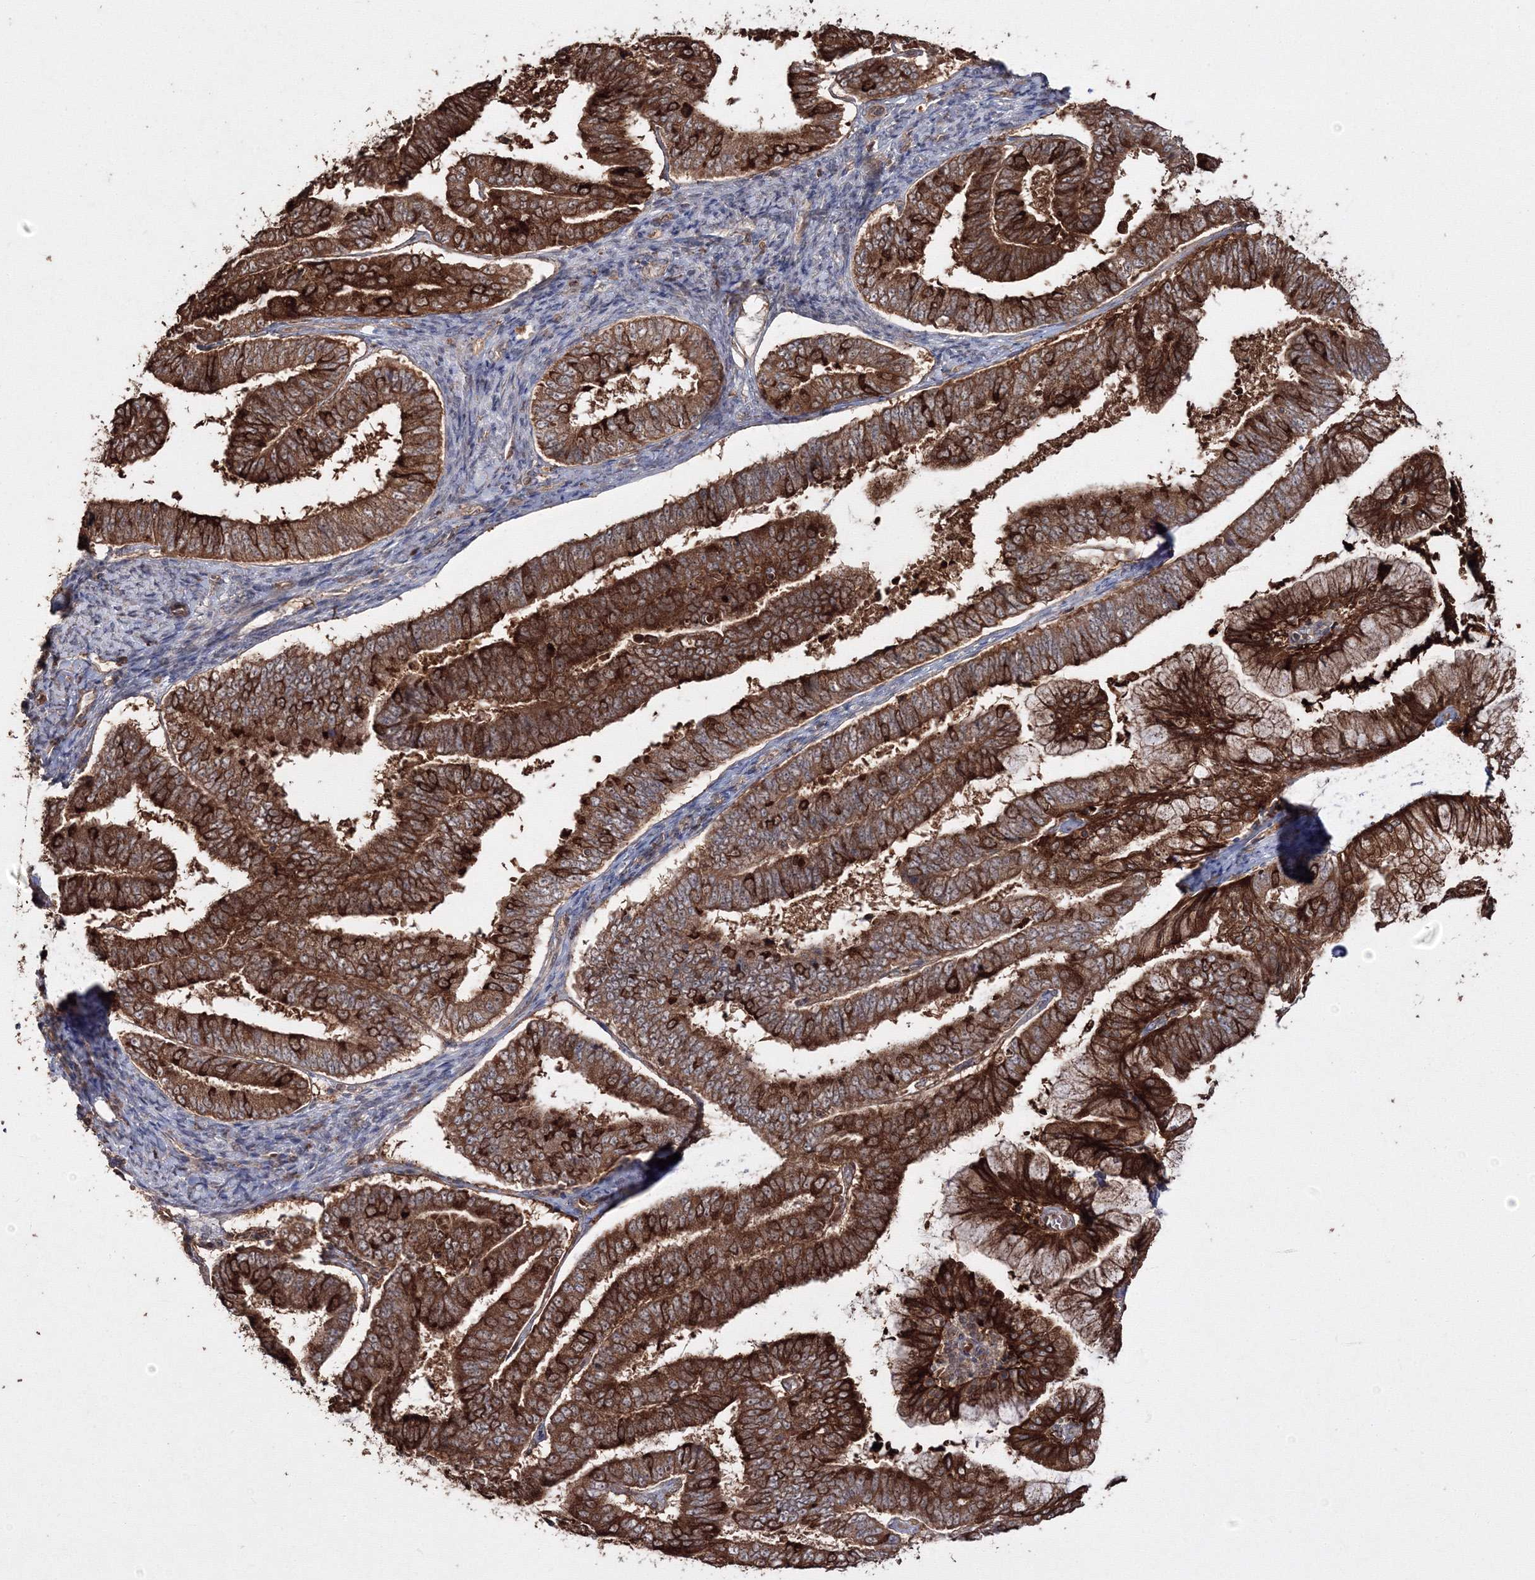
{"staining": {"intensity": "strong", "quantity": ">75%", "location": "cytoplasmic/membranous"}, "tissue": "endometrial cancer", "cell_type": "Tumor cells", "image_type": "cancer", "snomed": [{"axis": "morphology", "description": "Adenocarcinoma, NOS"}, {"axis": "topography", "description": "Endometrium"}], "caption": "A high amount of strong cytoplasmic/membranous staining is present in approximately >75% of tumor cells in adenocarcinoma (endometrial) tissue.", "gene": "DDO", "patient": {"sex": "female", "age": 63}}